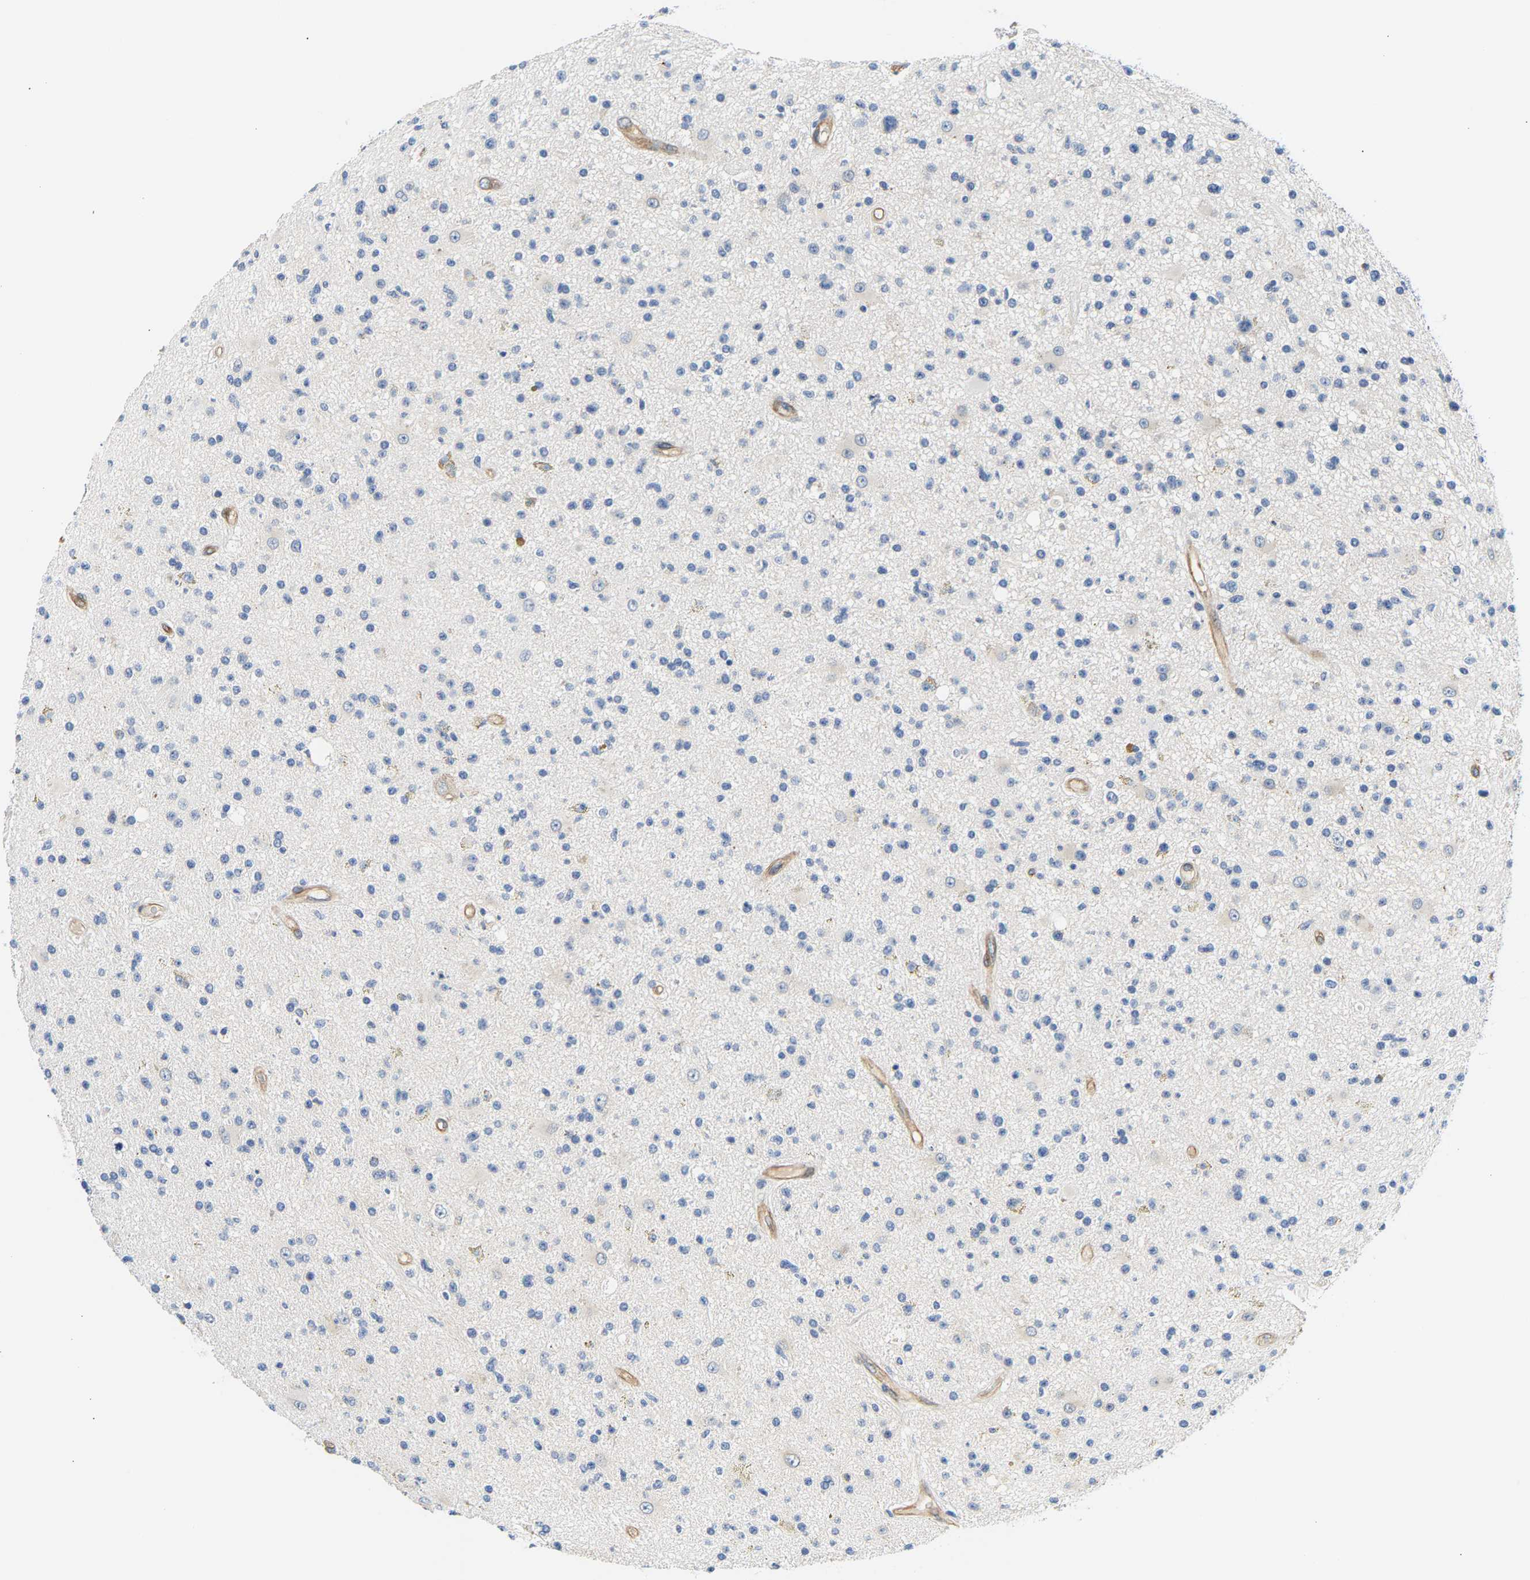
{"staining": {"intensity": "negative", "quantity": "none", "location": "none"}, "tissue": "glioma", "cell_type": "Tumor cells", "image_type": "cancer", "snomed": [{"axis": "morphology", "description": "Glioma, malignant, High grade"}, {"axis": "topography", "description": "Brain"}], "caption": "There is no significant expression in tumor cells of glioma.", "gene": "PAWR", "patient": {"sex": "male", "age": 33}}